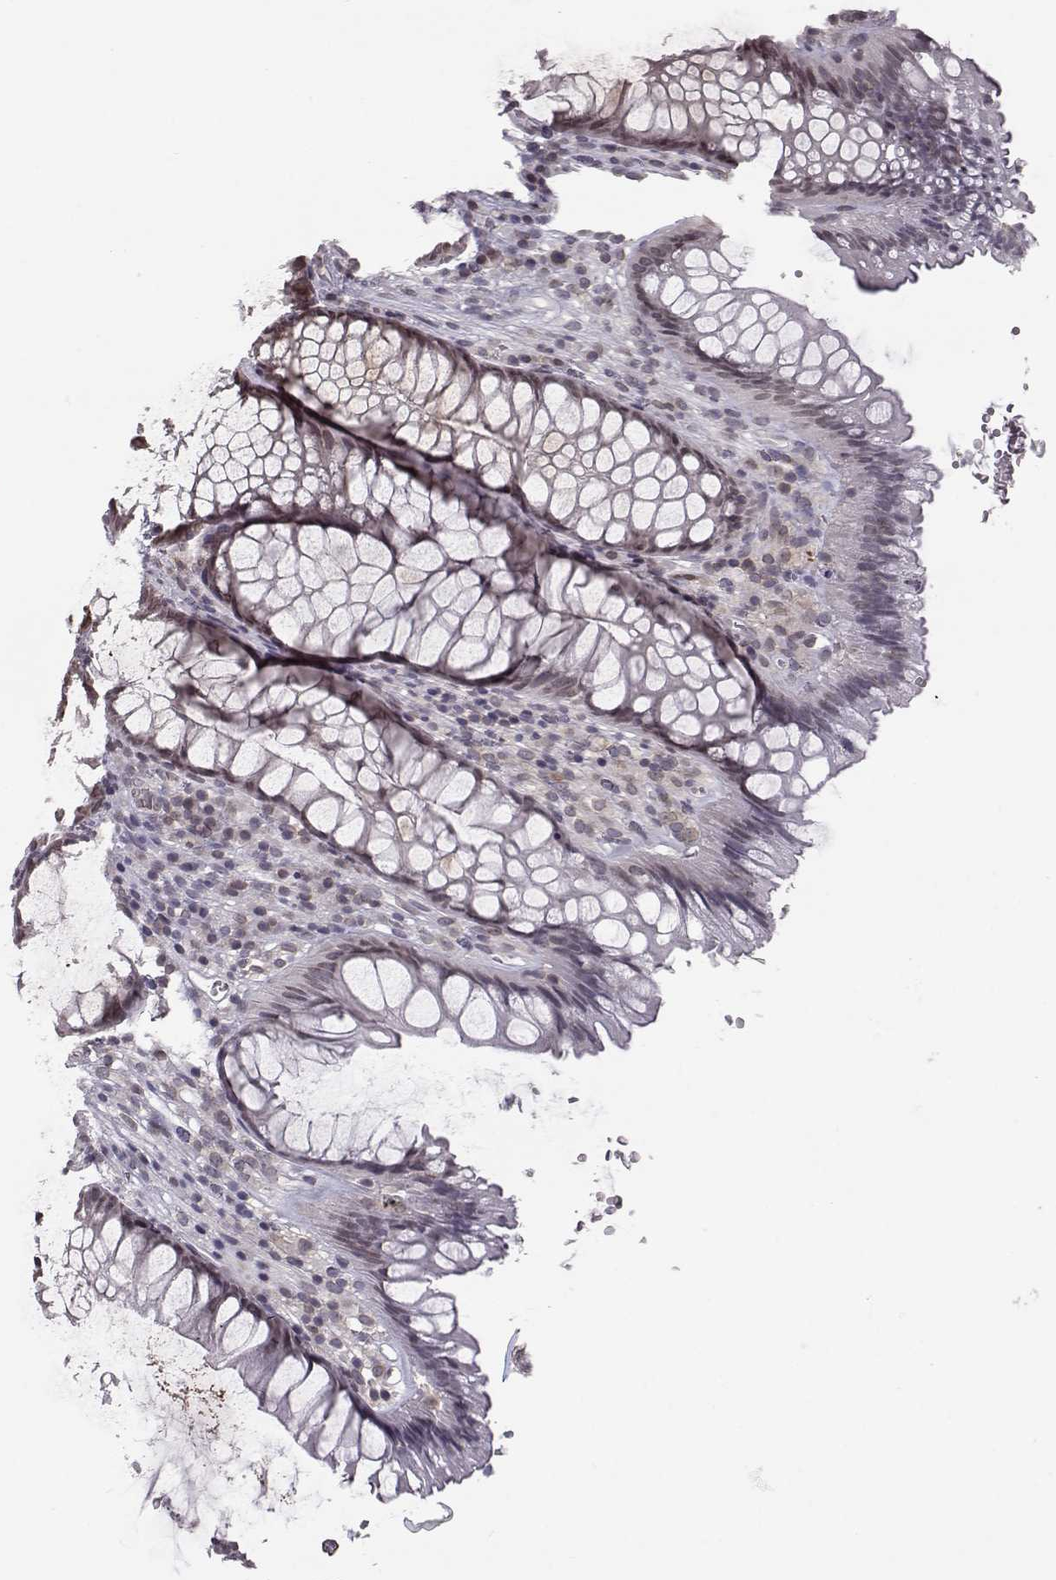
{"staining": {"intensity": "weak", "quantity": "<25%", "location": "cytoplasmic/membranous,nuclear"}, "tissue": "rectum", "cell_type": "Glandular cells", "image_type": "normal", "snomed": [{"axis": "morphology", "description": "Normal tissue, NOS"}, {"axis": "topography", "description": "Smooth muscle"}, {"axis": "topography", "description": "Rectum"}], "caption": "A histopathology image of rectum stained for a protein displays no brown staining in glandular cells.", "gene": "NUP37", "patient": {"sex": "male", "age": 53}}